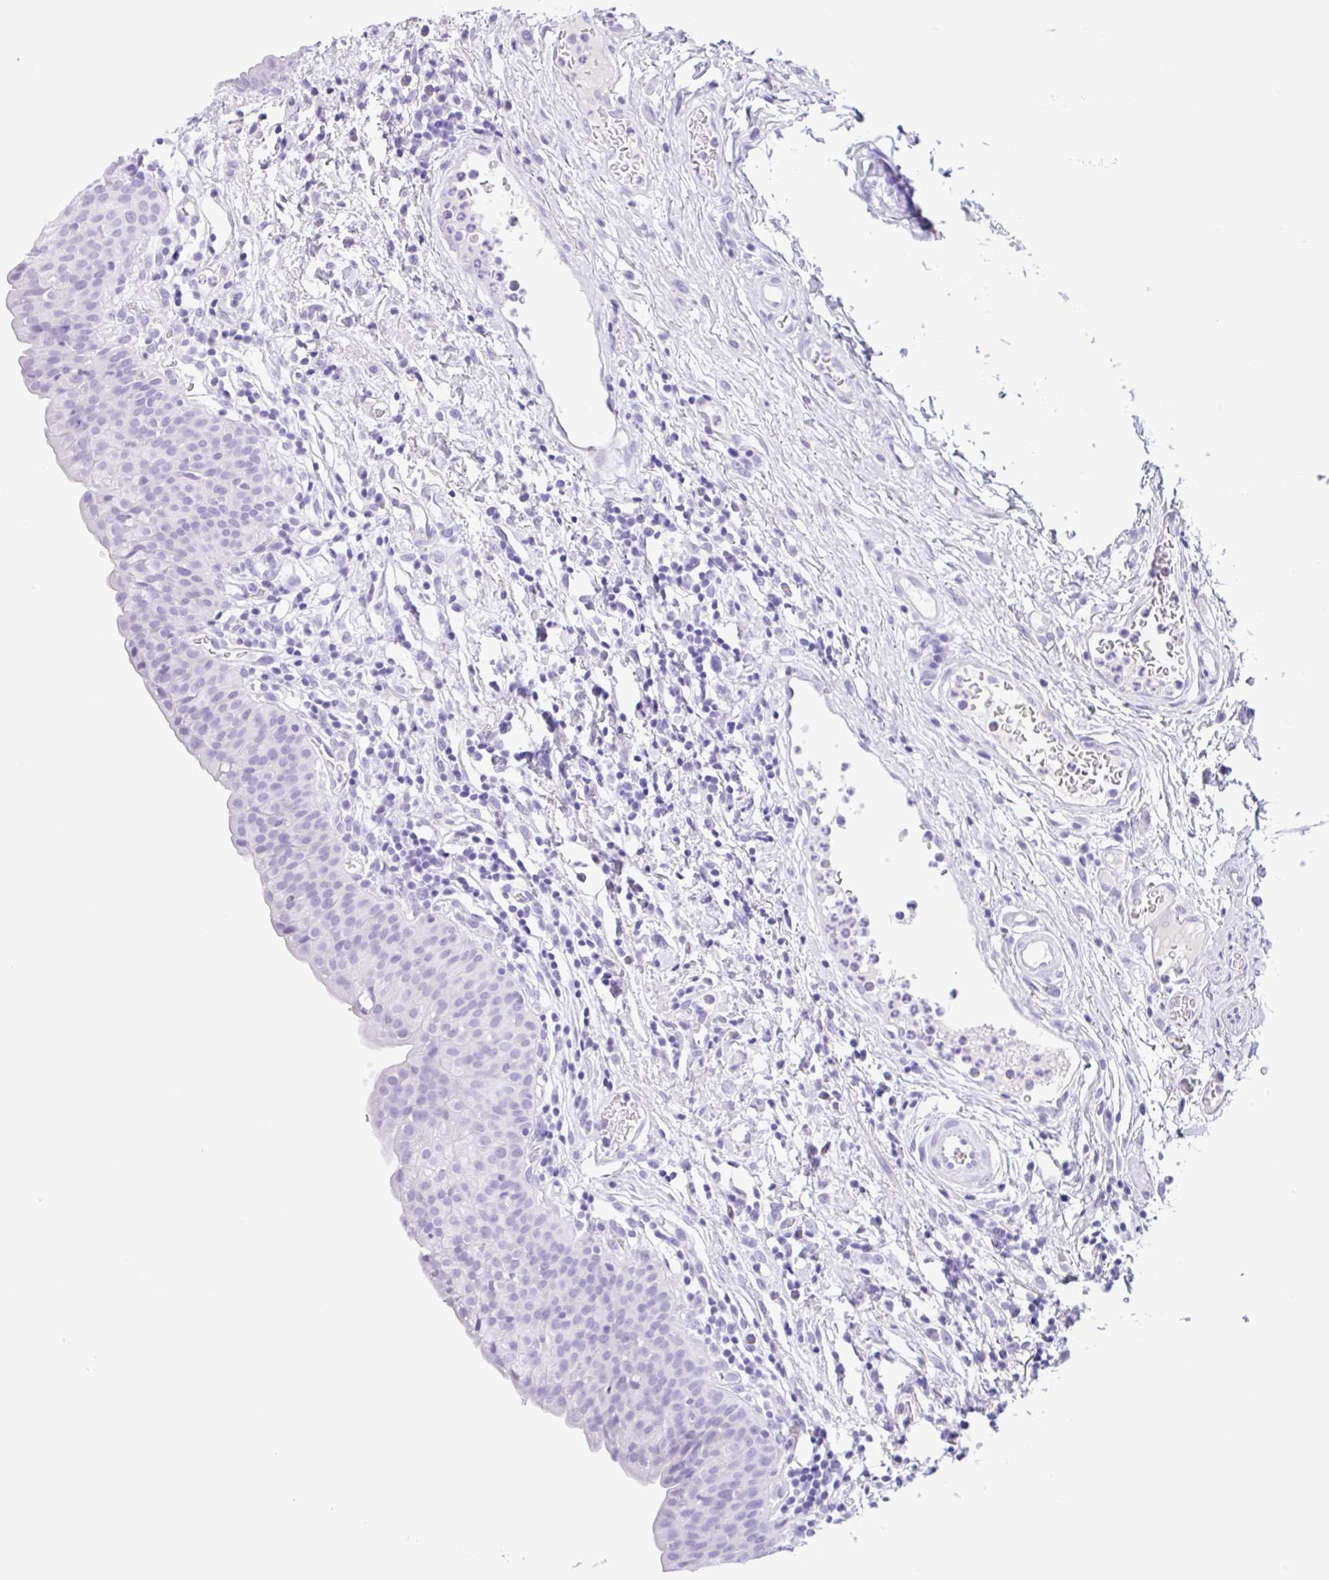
{"staining": {"intensity": "negative", "quantity": "none", "location": "none"}, "tissue": "urinary bladder", "cell_type": "Urothelial cells", "image_type": "normal", "snomed": [{"axis": "morphology", "description": "Normal tissue, NOS"}, {"axis": "morphology", "description": "Inflammation, NOS"}, {"axis": "topography", "description": "Urinary bladder"}], "caption": "Immunohistochemistry histopathology image of unremarkable urinary bladder: human urinary bladder stained with DAB shows no significant protein positivity in urothelial cells.", "gene": "CPA1", "patient": {"sex": "male", "age": 57}}